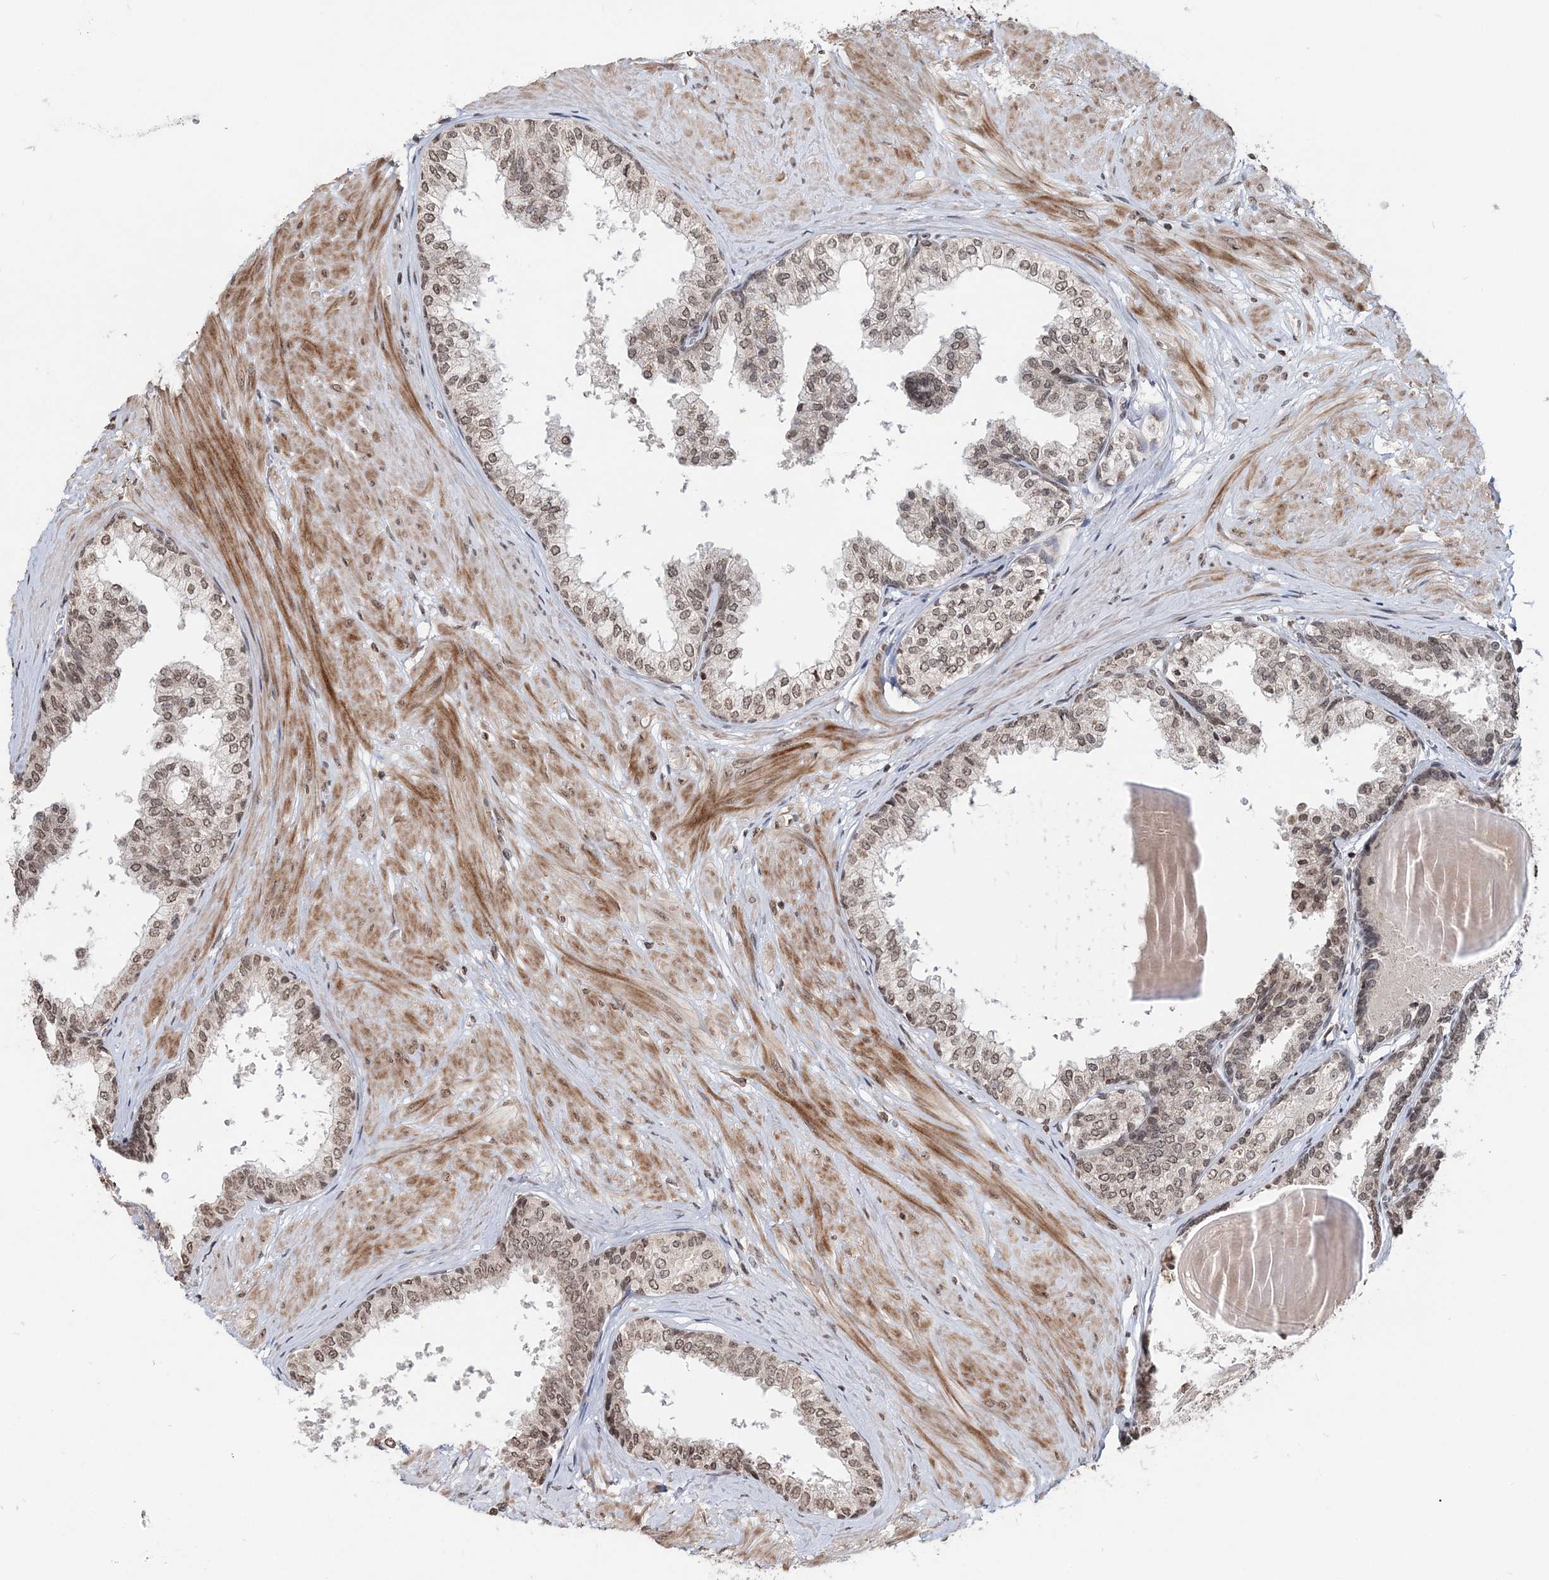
{"staining": {"intensity": "moderate", "quantity": ">75%", "location": "nuclear"}, "tissue": "prostate", "cell_type": "Glandular cells", "image_type": "normal", "snomed": [{"axis": "morphology", "description": "Normal tissue, NOS"}, {"axis": "topography", "description": "Prostate"}], "caption": "A brown stain labels moderate nuclear positivity of a protein in glandular cells of normal prostate. (IHC, brightfield microscopy, high magnification).", "gene": "SOWAHB", "patient": {"sex": "male", "age": 48}}